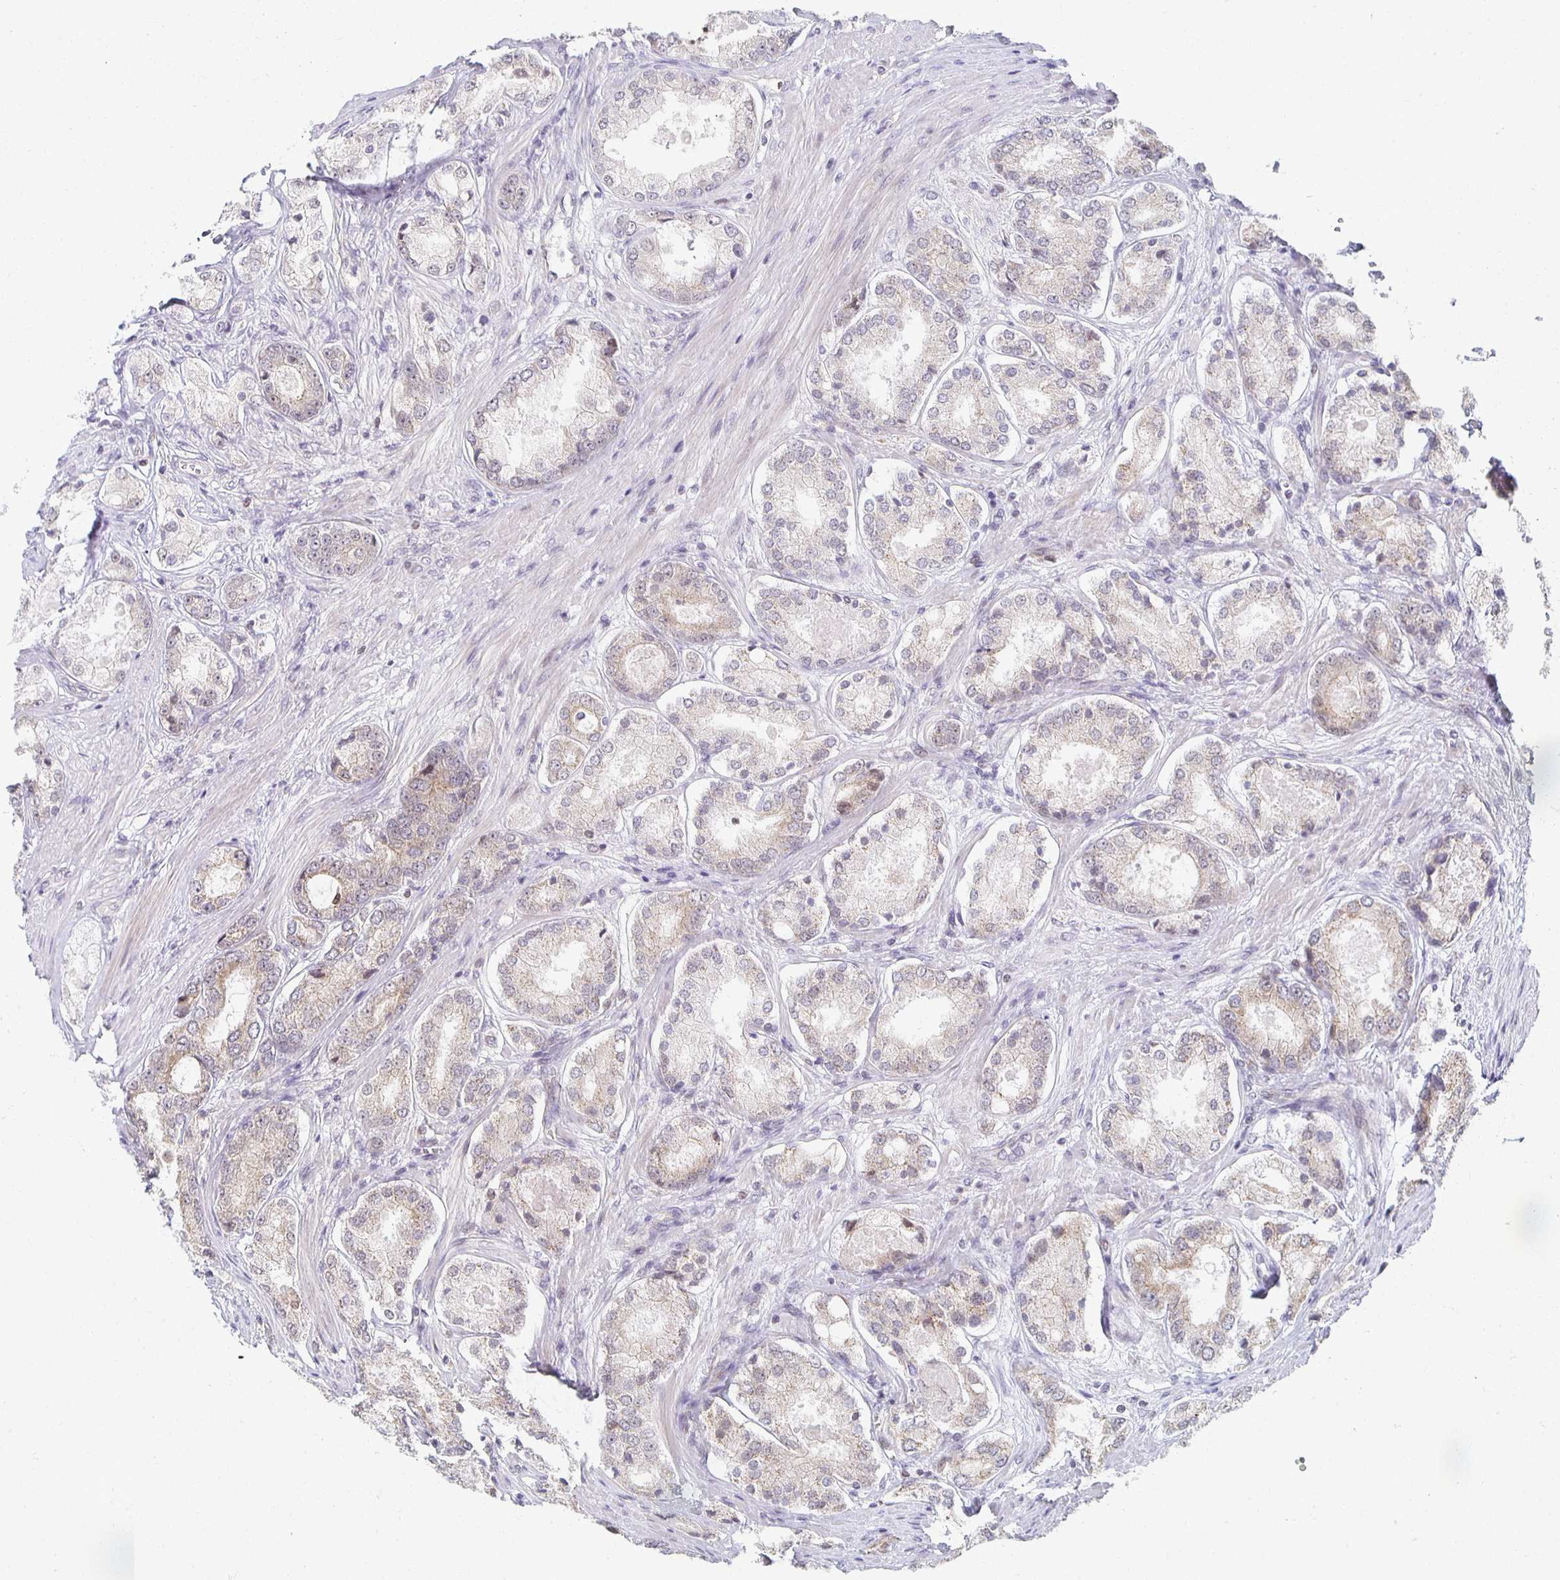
{"staining": {"intensity": "weak", "quantity": "25%-75%", "location": "cytoplasmic/membranous"}, "tissue": "prostate cancer", "cell_type": "Tumor cells", "image_type": "cancer", "snomed": [{"axis": "morphology", "description": "Adenocarcinoma, Low grade"}, {"axis": "topography", "description": "Prostate"}], "caption": "Immunohistochemistry photomicrograph of neoplastic tissue: low-grade adenocarcinoma (prostate) stained using immunohistochemistry reveals low levels of weak protein expression localized specifically in the cytoplasmic/membranous of tumor cells, appearing as a cytoplasmic/membranous brown color.", "gene": "HCFC1R1", "patient": {"sex": "male", "age": 68}}